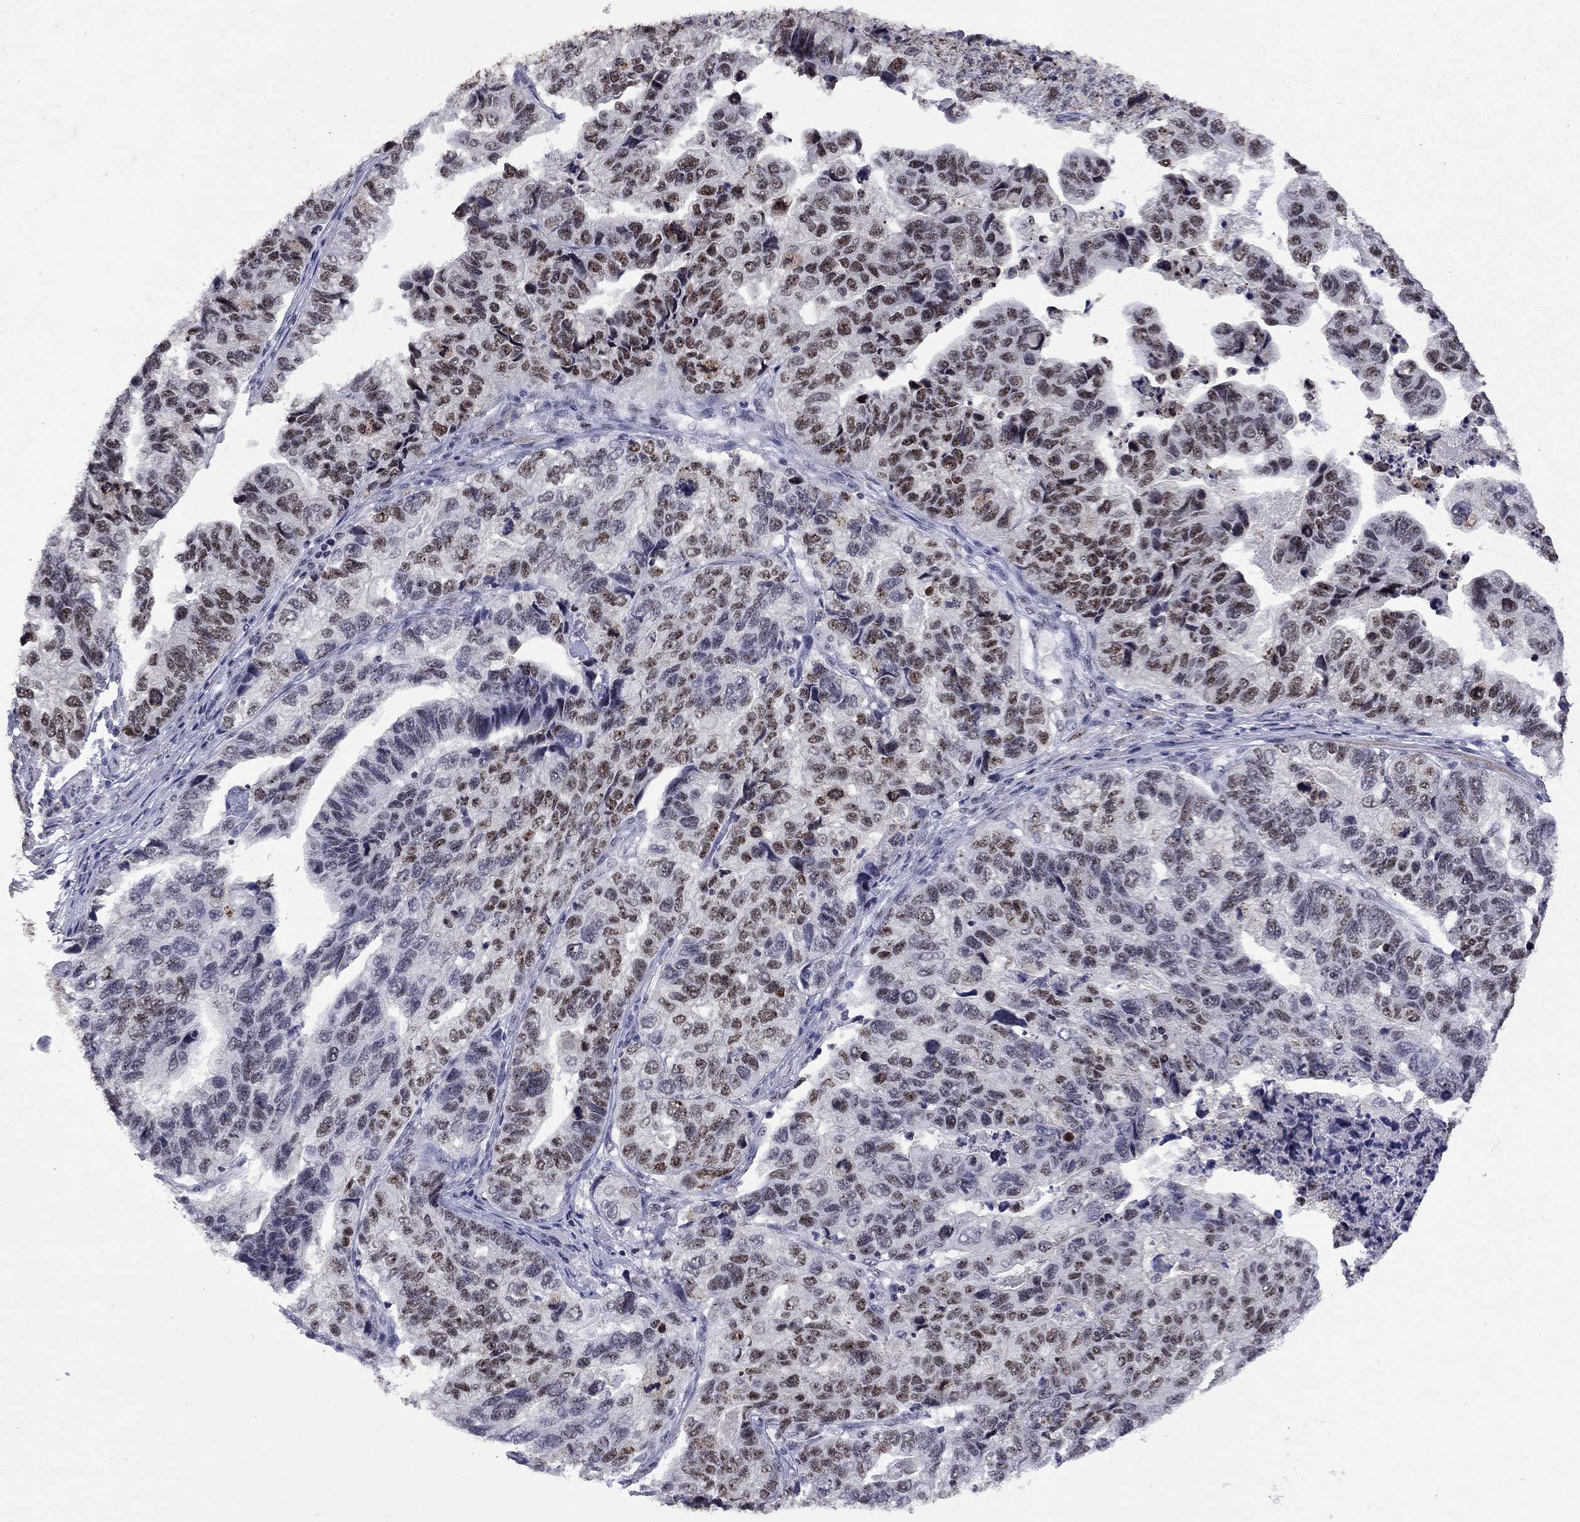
{"staining": {"intensity": "moderate", "quantity": "25%-75%", "location": "nuclear"}, "tissue": "stomach cancer", "cell_type": "Tumor cells", "image_type": "cancer", "snomed": [{"axis": "morphology", "description": "Adenocarcinoma, NOS"}, {"axis": "topography", "description": "Stomach, upper"}], "caption": "This image shows immunohistochemistry staining of adenocarcinoma (stomach), with medium moderate nuclear expression in about 25%-75% of tumor cells.", "gene": "SPOUT1", "patient": {"sex": "female", "age": 67}}